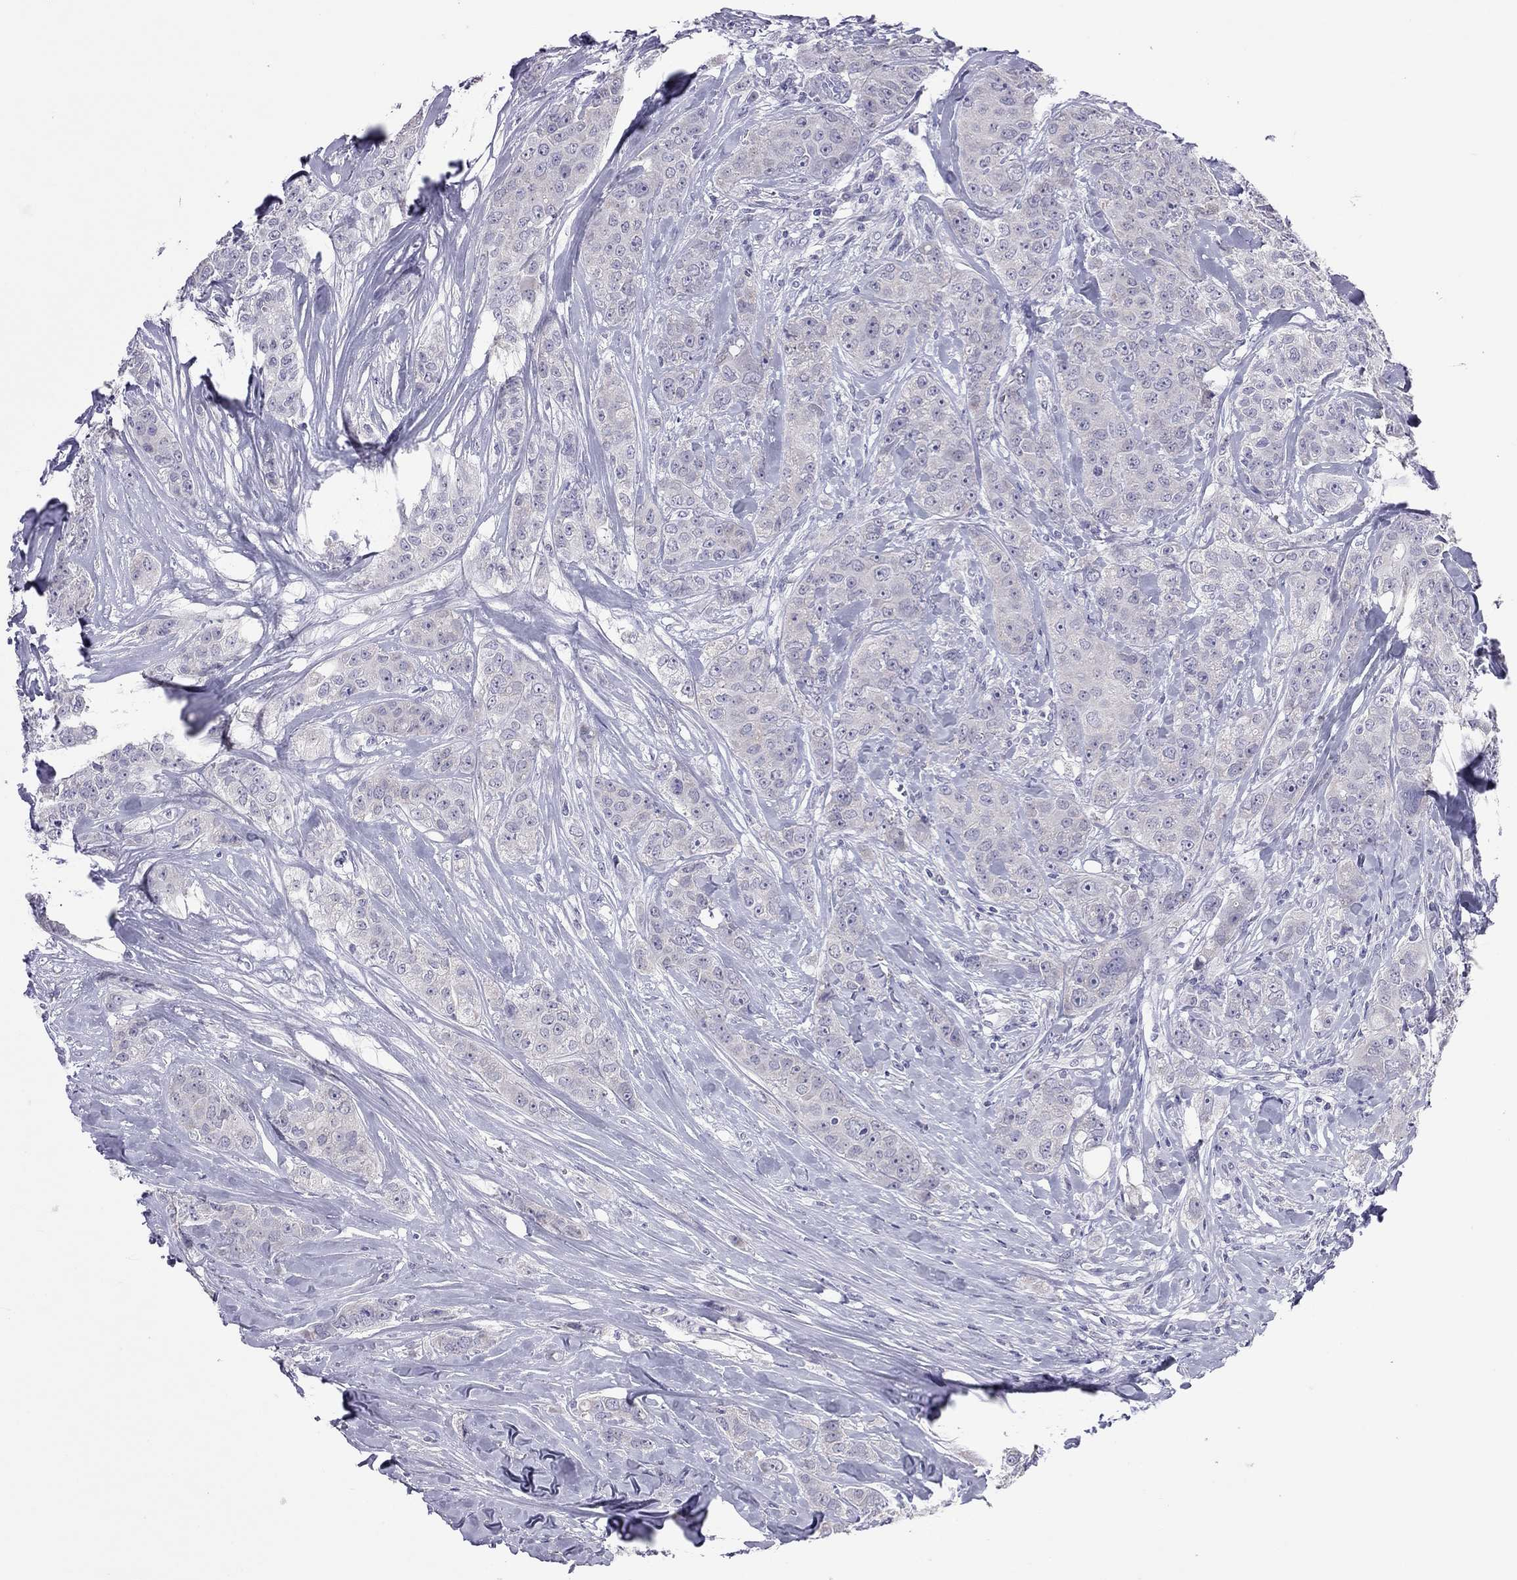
{"staining": {"intensity": "negative", "quantity": "none", "location": "none"}, "tissue": "breast cancer", "cell_type": "Tumor cells", "image_type": "cancer", "snomed": [{"axis": "morphology", "description": "Duct carcinoma"}, {"axis": "topography", "description": "Breast"}], "caption": "The IHC micrograph has no significant staining in tumor cells of invasive ductal carcinoma (breast) tissue.", "gene": "PPP1R3A", "patient": {"sex": "female", "age": 43}}